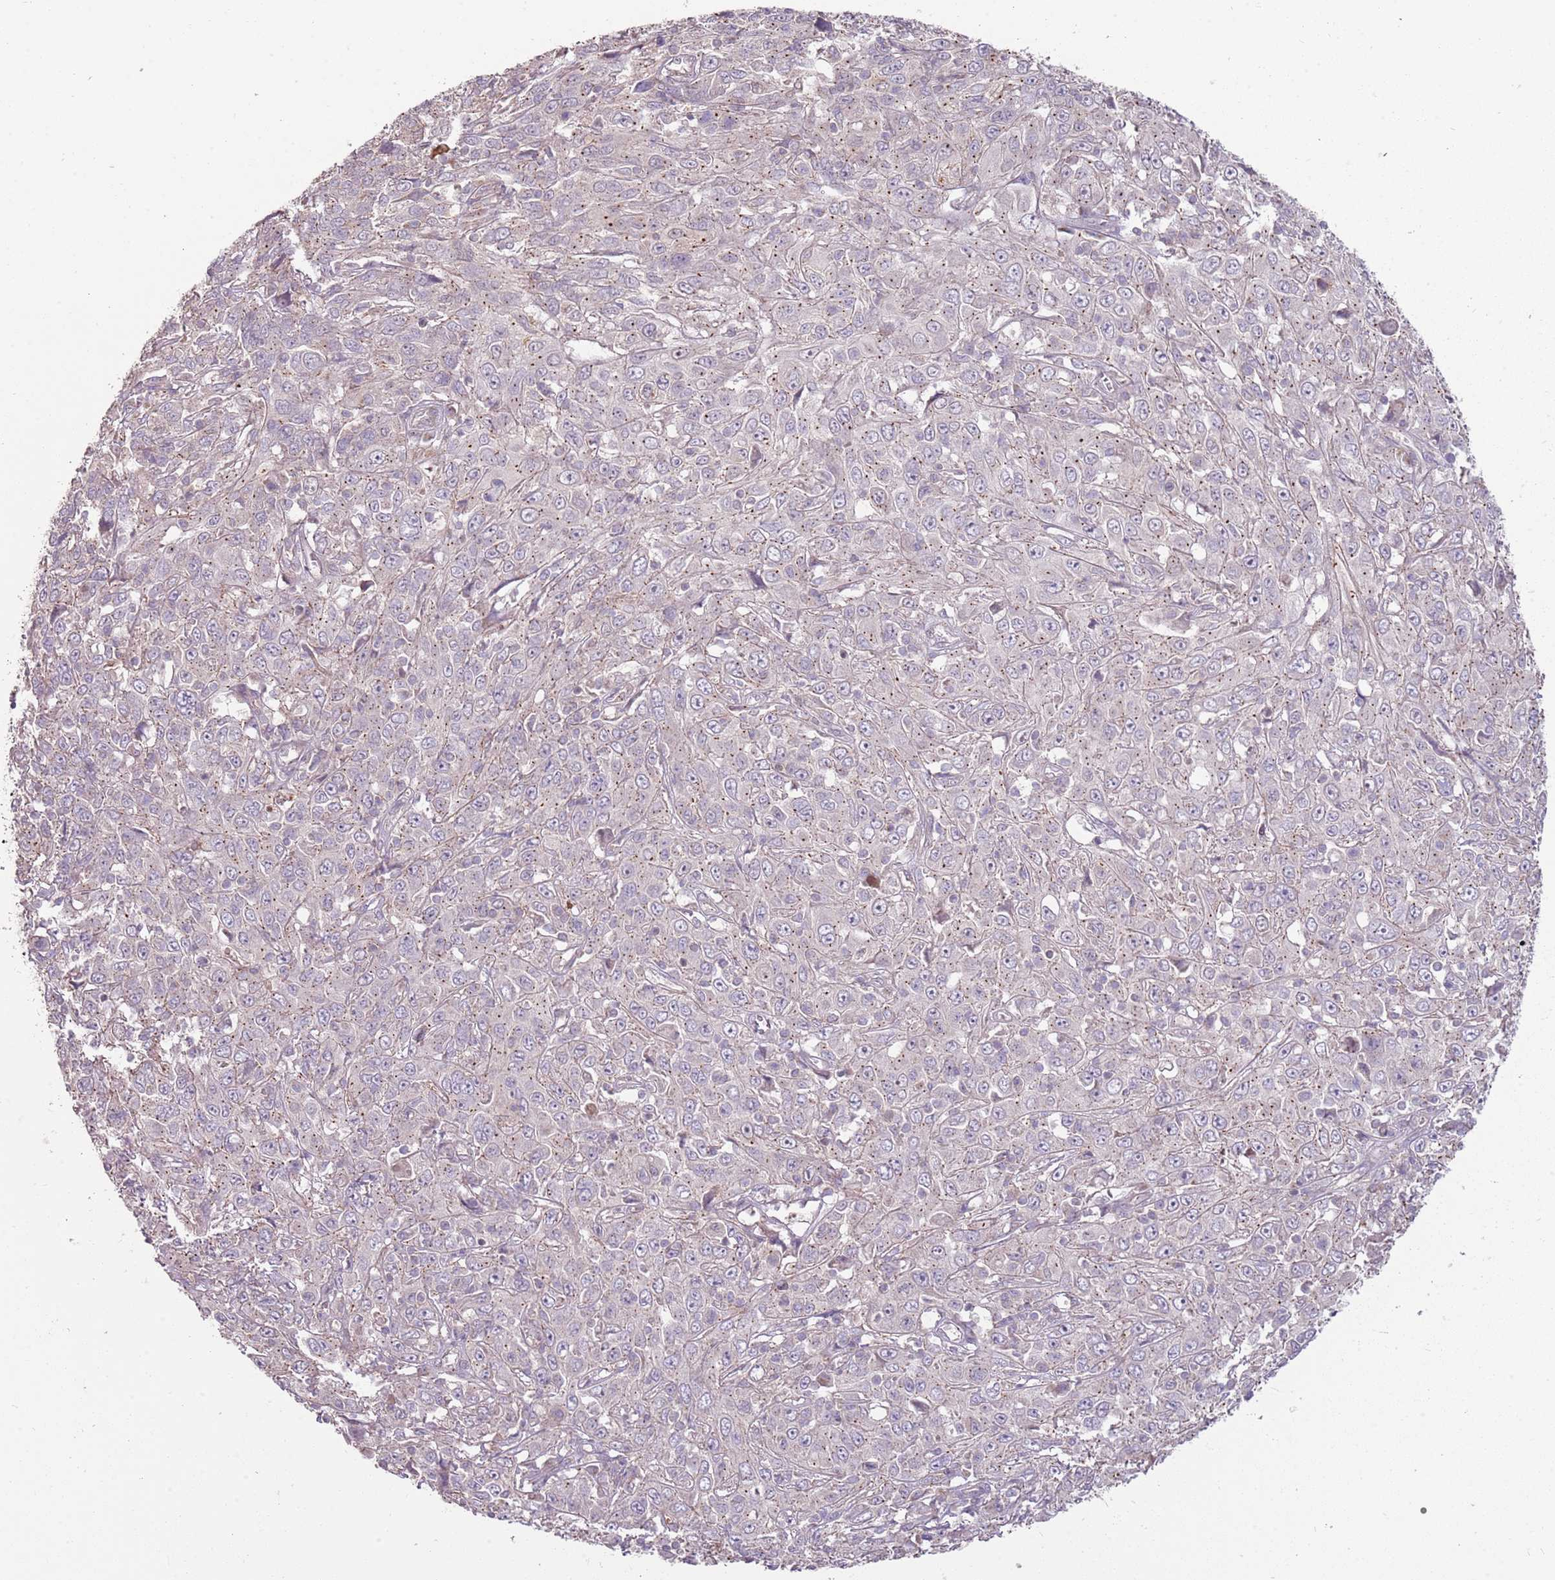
{"staining": {"intensity": "negative", "quantity": "none", "location": "none"}, "tissue": "cervical cancer", "cell_type": "Tumor cells", "image_type": "cancer", "snomed": [{"axis": "morphology", "description": "Squamous cell carcinoma, NOS"}, {"axis": "topography", "description": "Cervix"}], "caption": "A micrograph of cervical cancer stained for a protein exhibits no brown staining in tumor cells.", "gene": "SPATA31D1", "patient": {"sex": "female", "age": 46}}